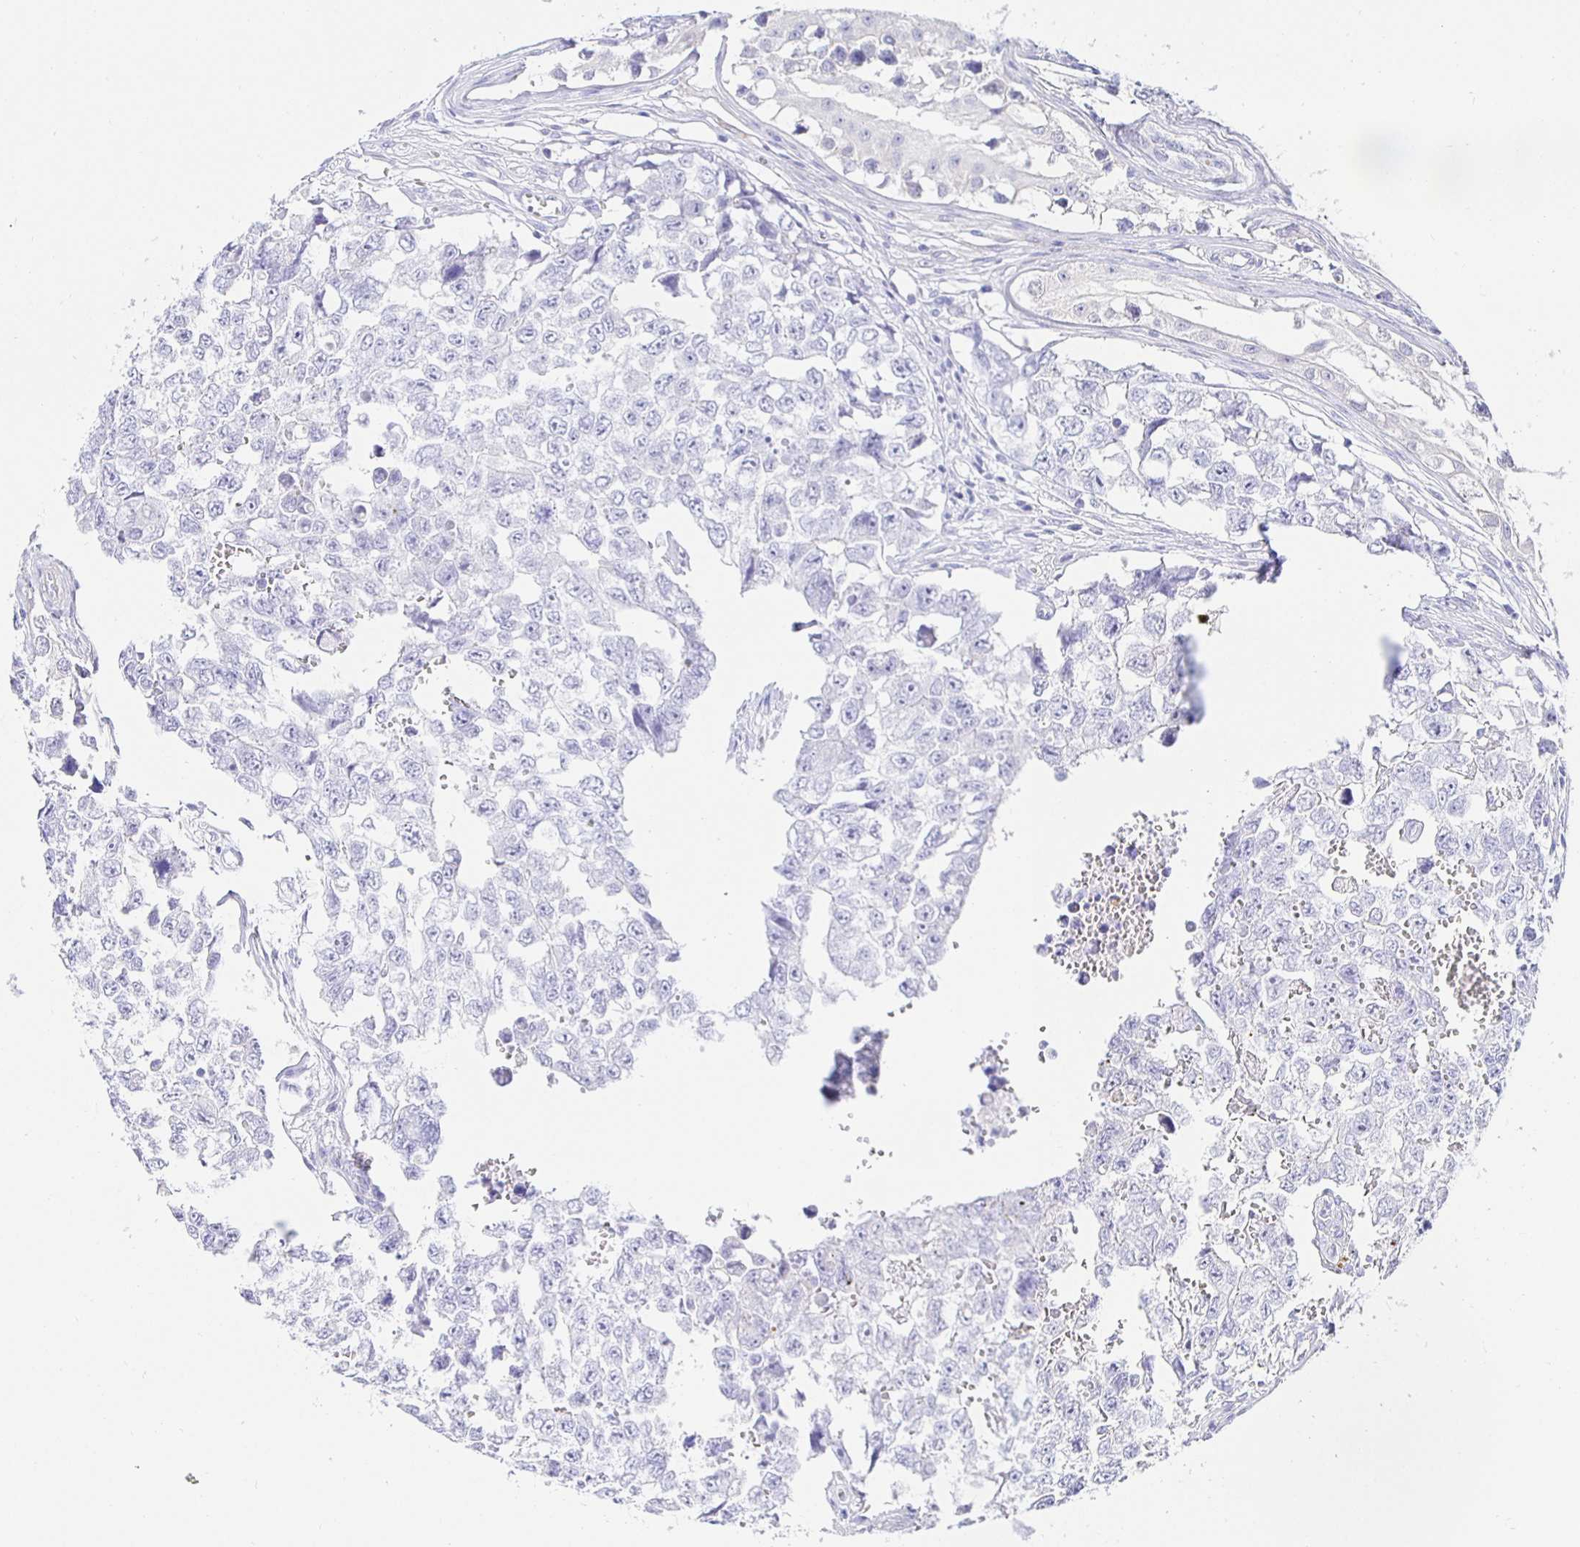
{"staining": {"intensity": "negative", "quantity": "none", "location": "none"}, "tissue": "testis cancer", "cell_type": "Tumor cells", "image_type": "cancer", "snomed": [{"axis": "morphology", "description": "Carcinoma, Embryonal, NOS"}, {"axis": "topography", "description": "Testis"}], "caption": "Tumor cells are negative for brown protein staining in testis embryonal carcinoma.", "gene": "HSPA4L", "patient": {"sex": "male", "age": 18}}